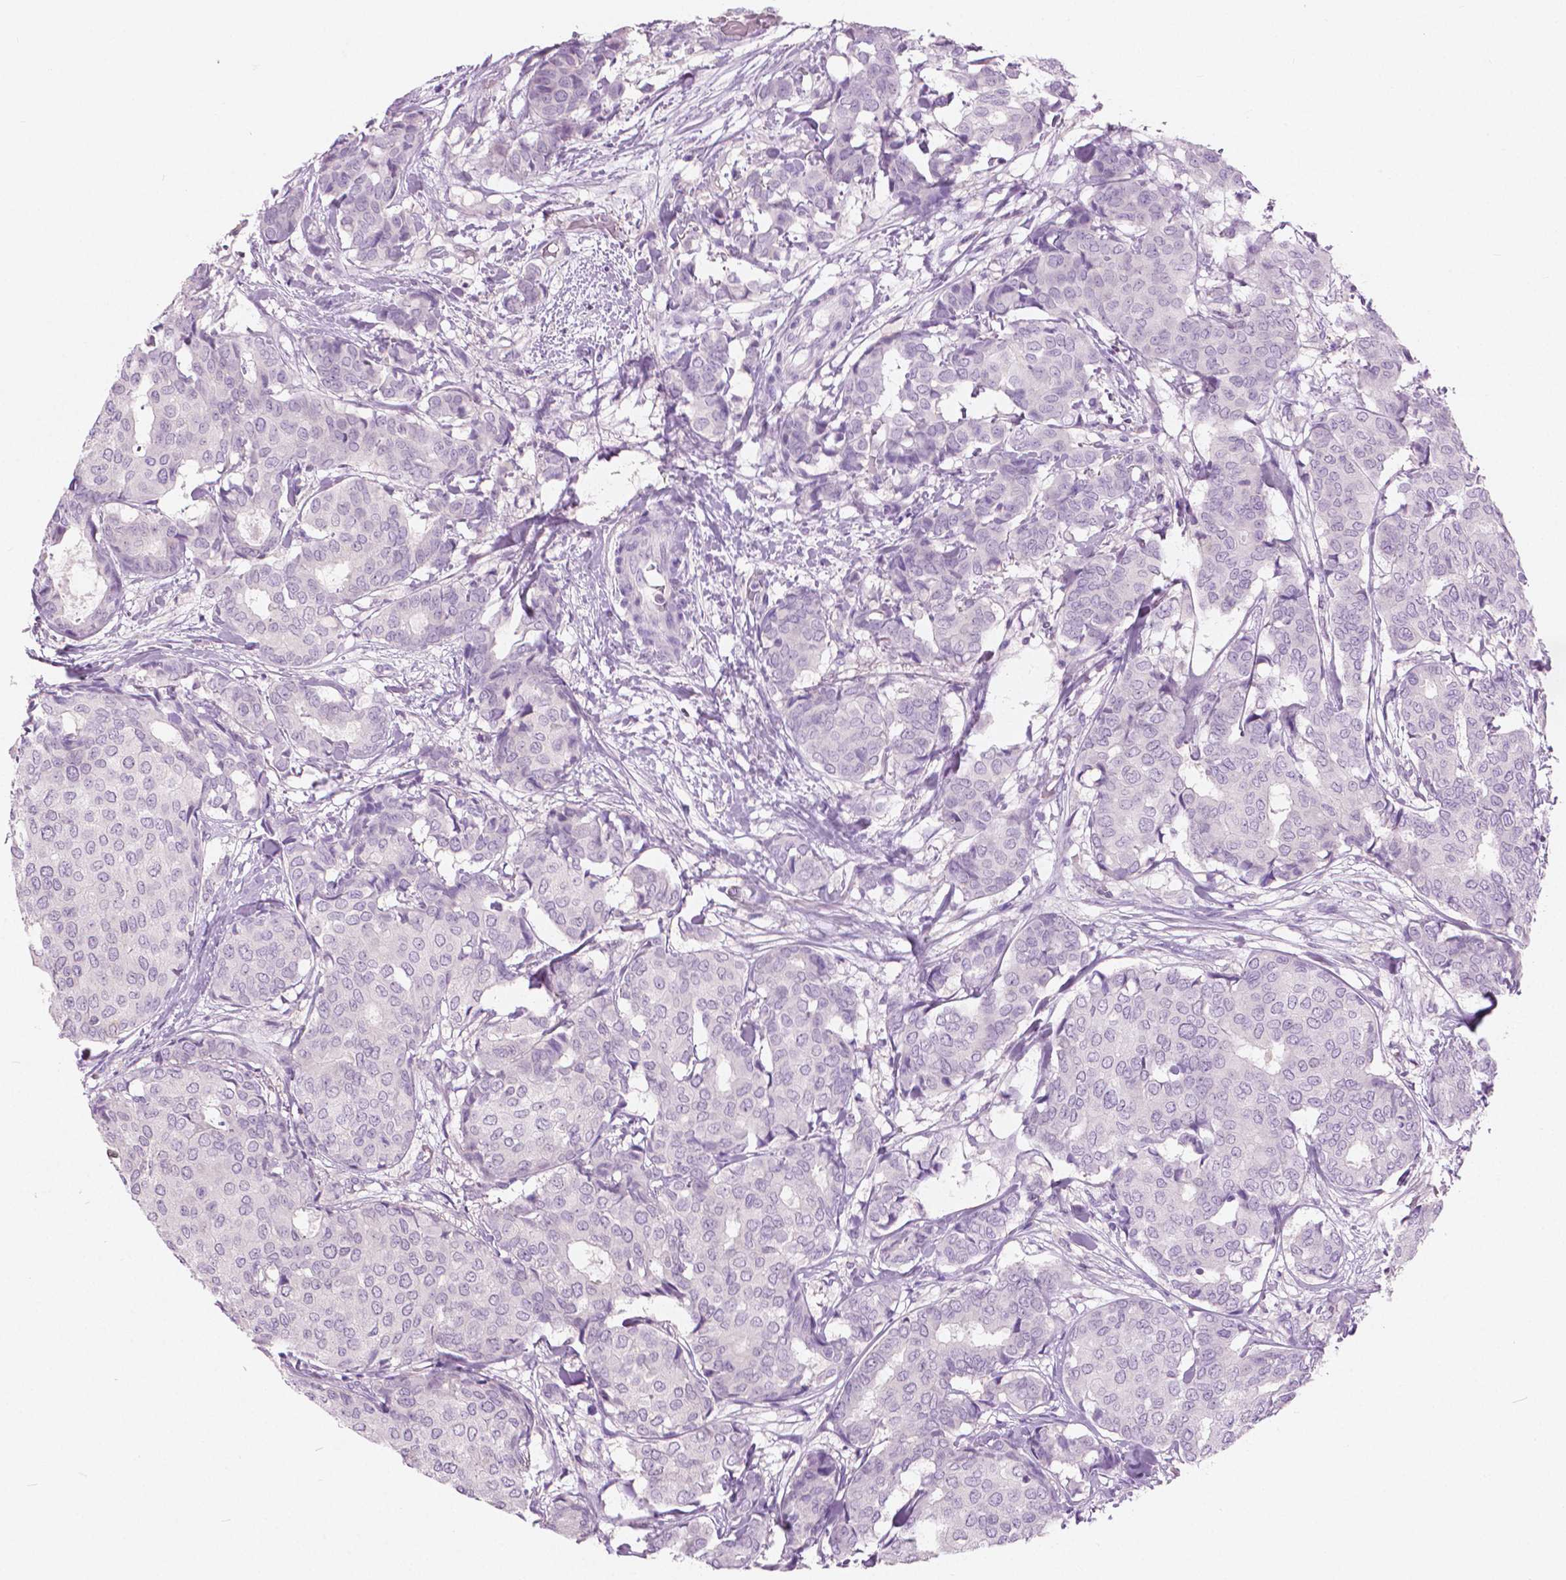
{"staining": {"intensity": "negative", "quantity": "none", "location": "none"}, "tissue": "breast cancer", "cell_type": "Tumor cells", "image_type": "cancer", "snomed": [{"axis": "morphology", "description": "Duct carcinoma"}, {"axis": "topography", "description": "Breast"}], "caption": "This histopathology image is of intraductal carcinoma (breast) stained with immunohistochemistry (IHC) to label a protein in brown with the nuclei are counter-stained blue. There is no staining in tumor cells.", "gene": "GALM", "patient": {"sex": "female", "age": 75}}